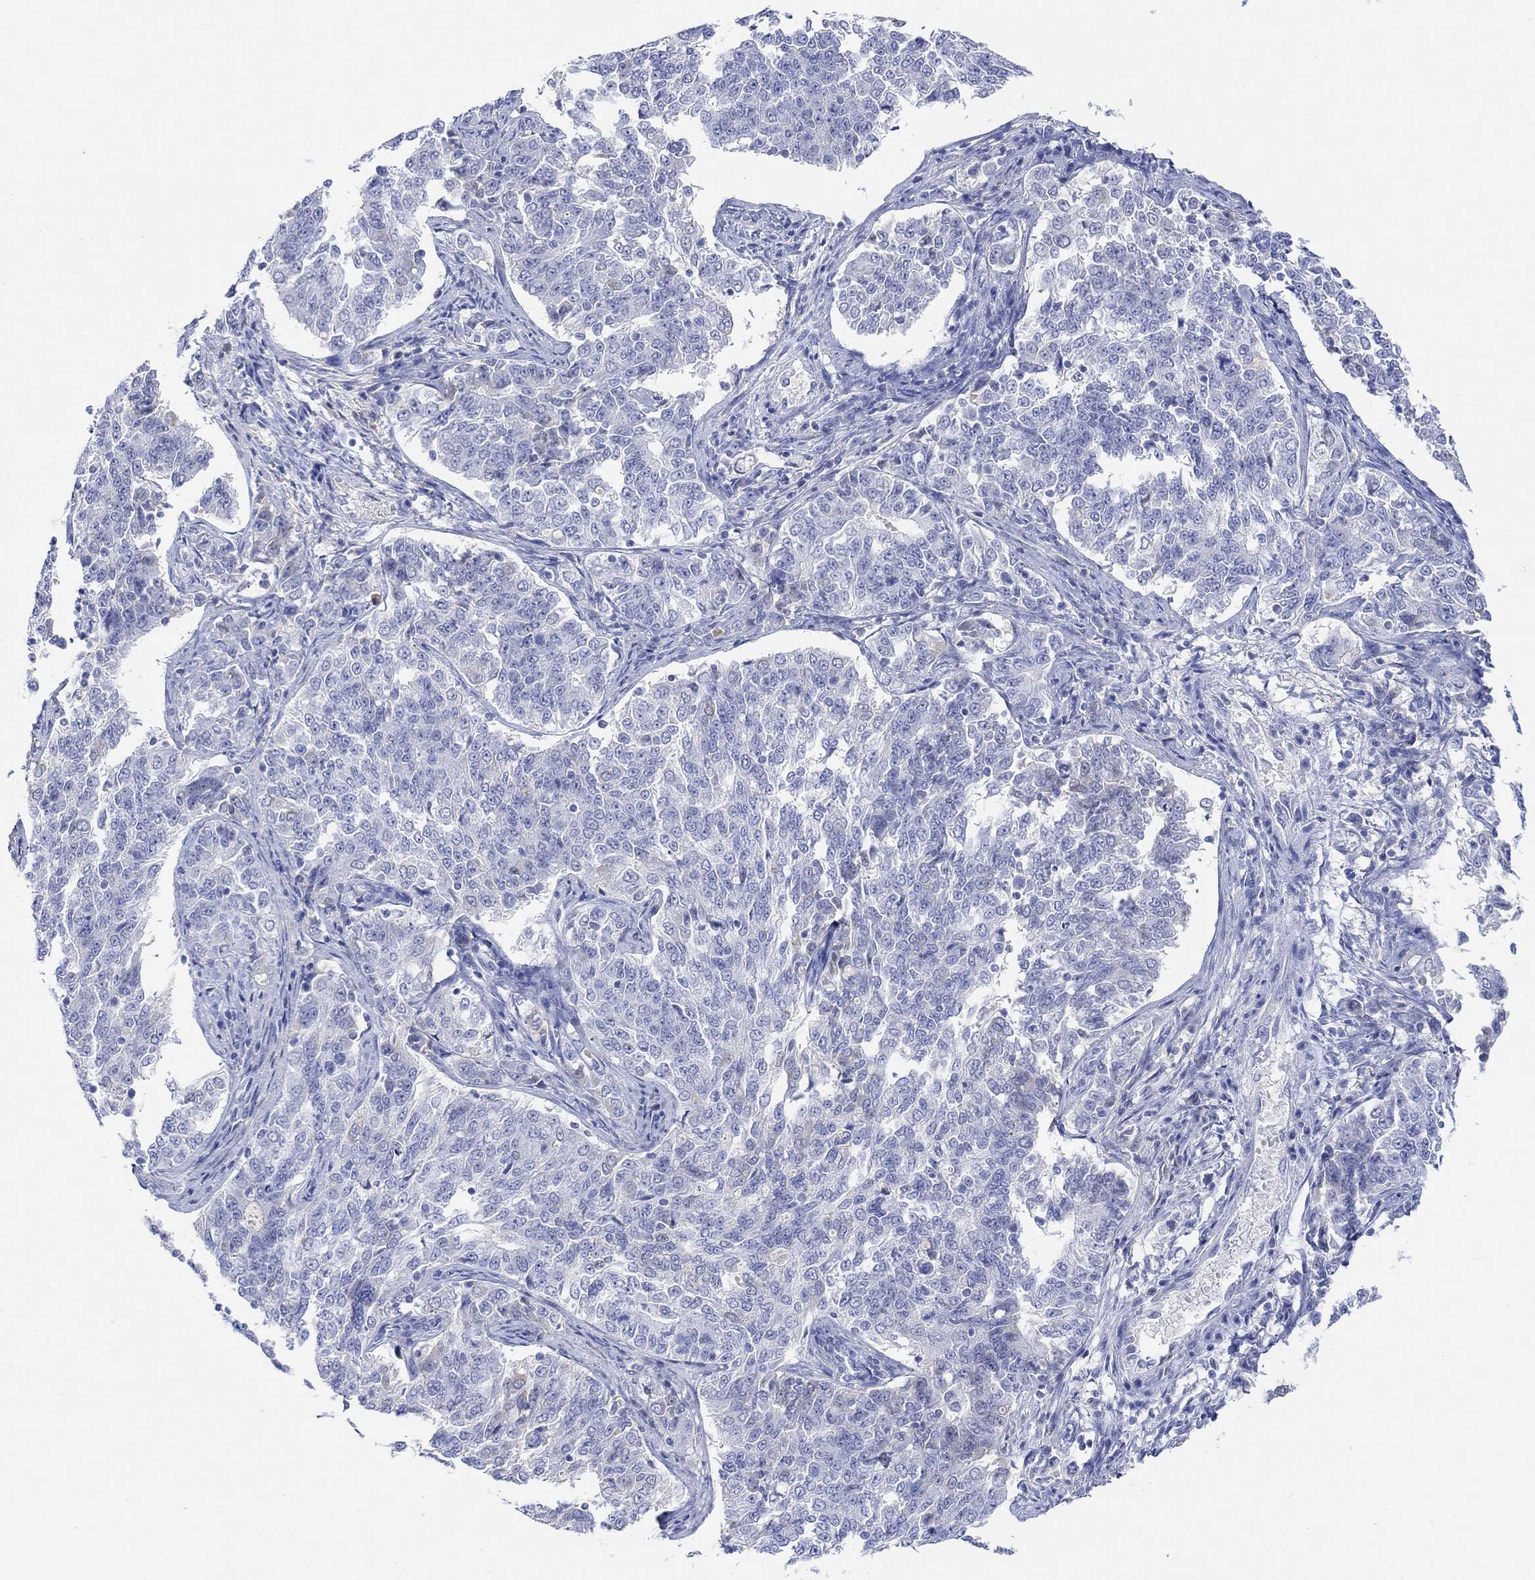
{"staining": {"intensity": "negative", "quantity": "none", "location": "none"}, "tissue": "endometrial cancer", "cell_type": "Tumor cells", "image_type": "cancer", "snomed": [{"axis": "morphology", "description": "Adenocarcinoma, NOS"}, {"axis": "topography", "description": "Endometrium"}], "caption": "There is no significant positivity in tumor cells of endometrial cancer.", "gene": "TYR", "patient": {"sex": "female", "age": 43}}